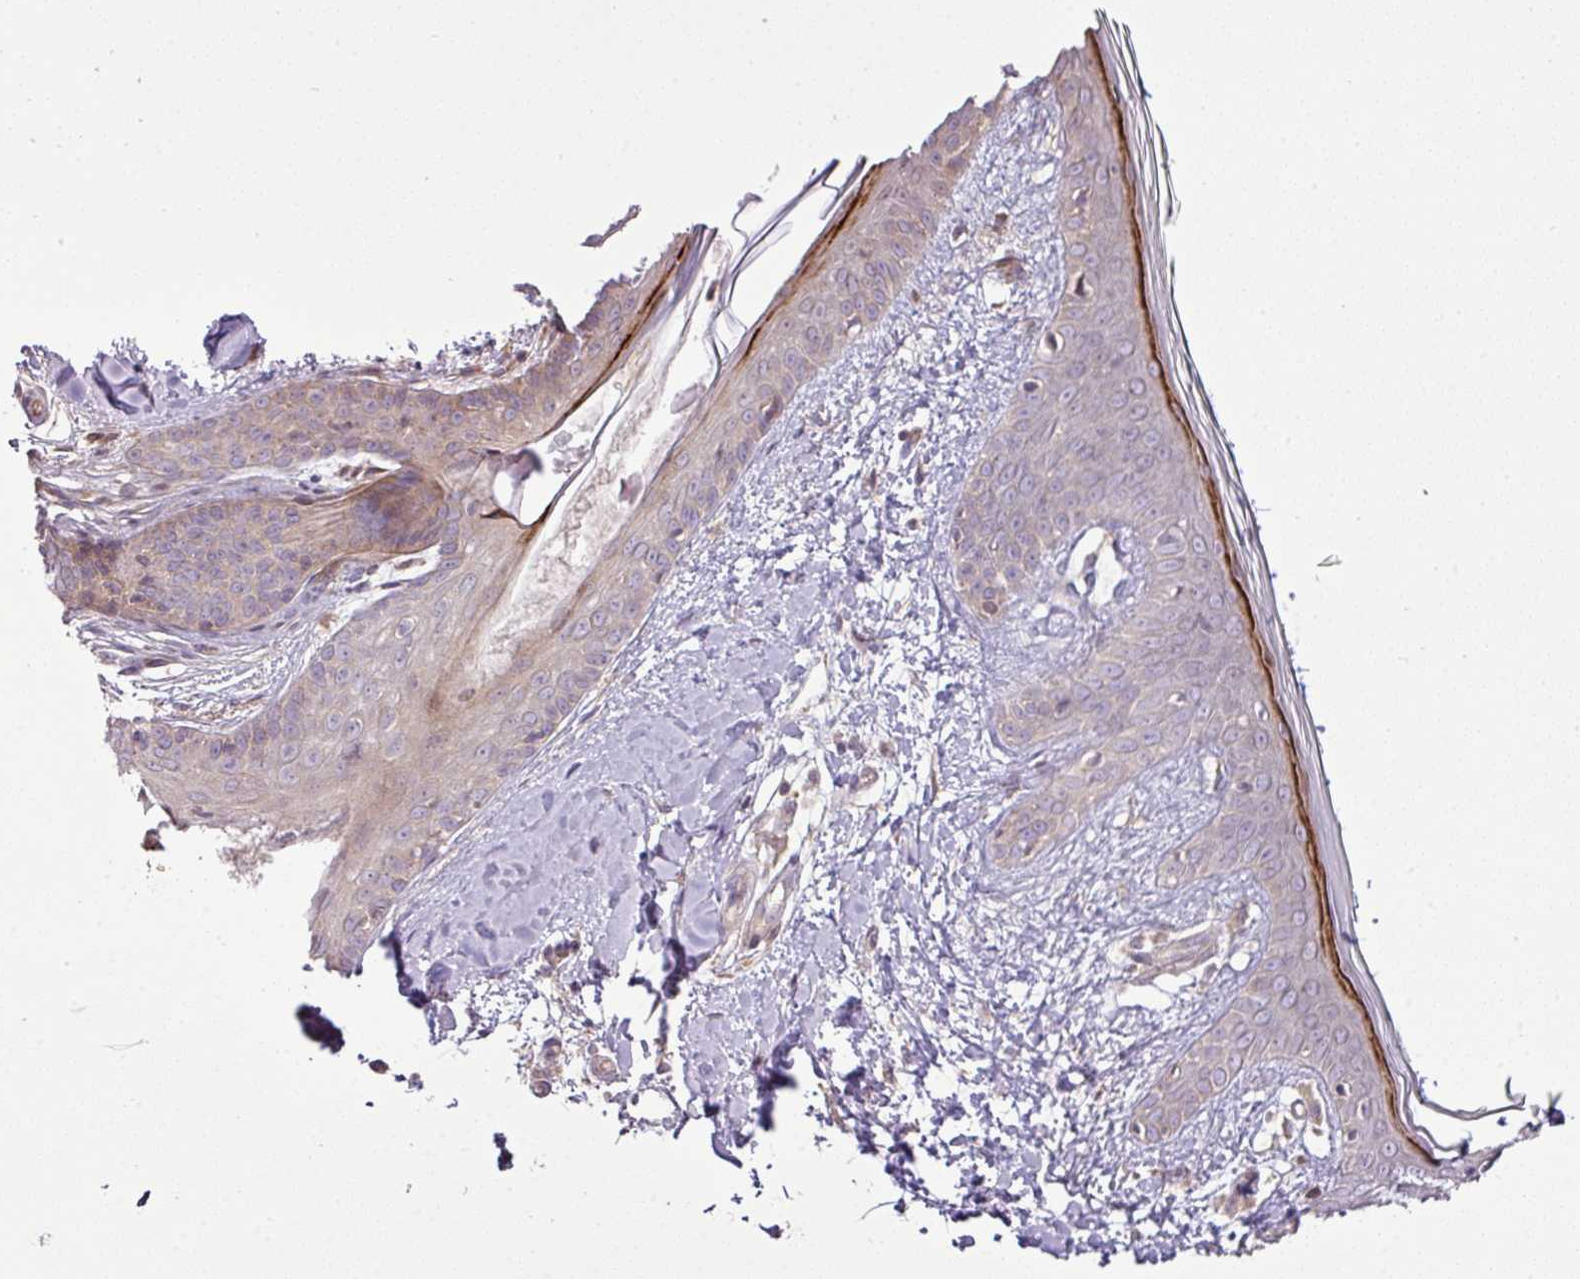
{"staining": {"intensity": "weak", "quantity": ">75%", "location": "cytoplasmic/membranous"}, "tissue": "skin", "cell_type": "Fibroblasts", "image_type": "normal", "snomed": [{"axis": "morphology", "description": "Normal tissue, NOS"}, {"axis": "topography", "description": "Skin"}], "caption": "Normal skin displays weak cytoplasmic/membranous positivity in about >75% of fibroblasts The staining is performed using DAB (3,3'-diaminobenzidine) brown chromogen to label protein expression. The nuclei are counter-stained blue using hematoxylin..", "gene": "COX18", "patient": {"sex": "female", "age": 34}}